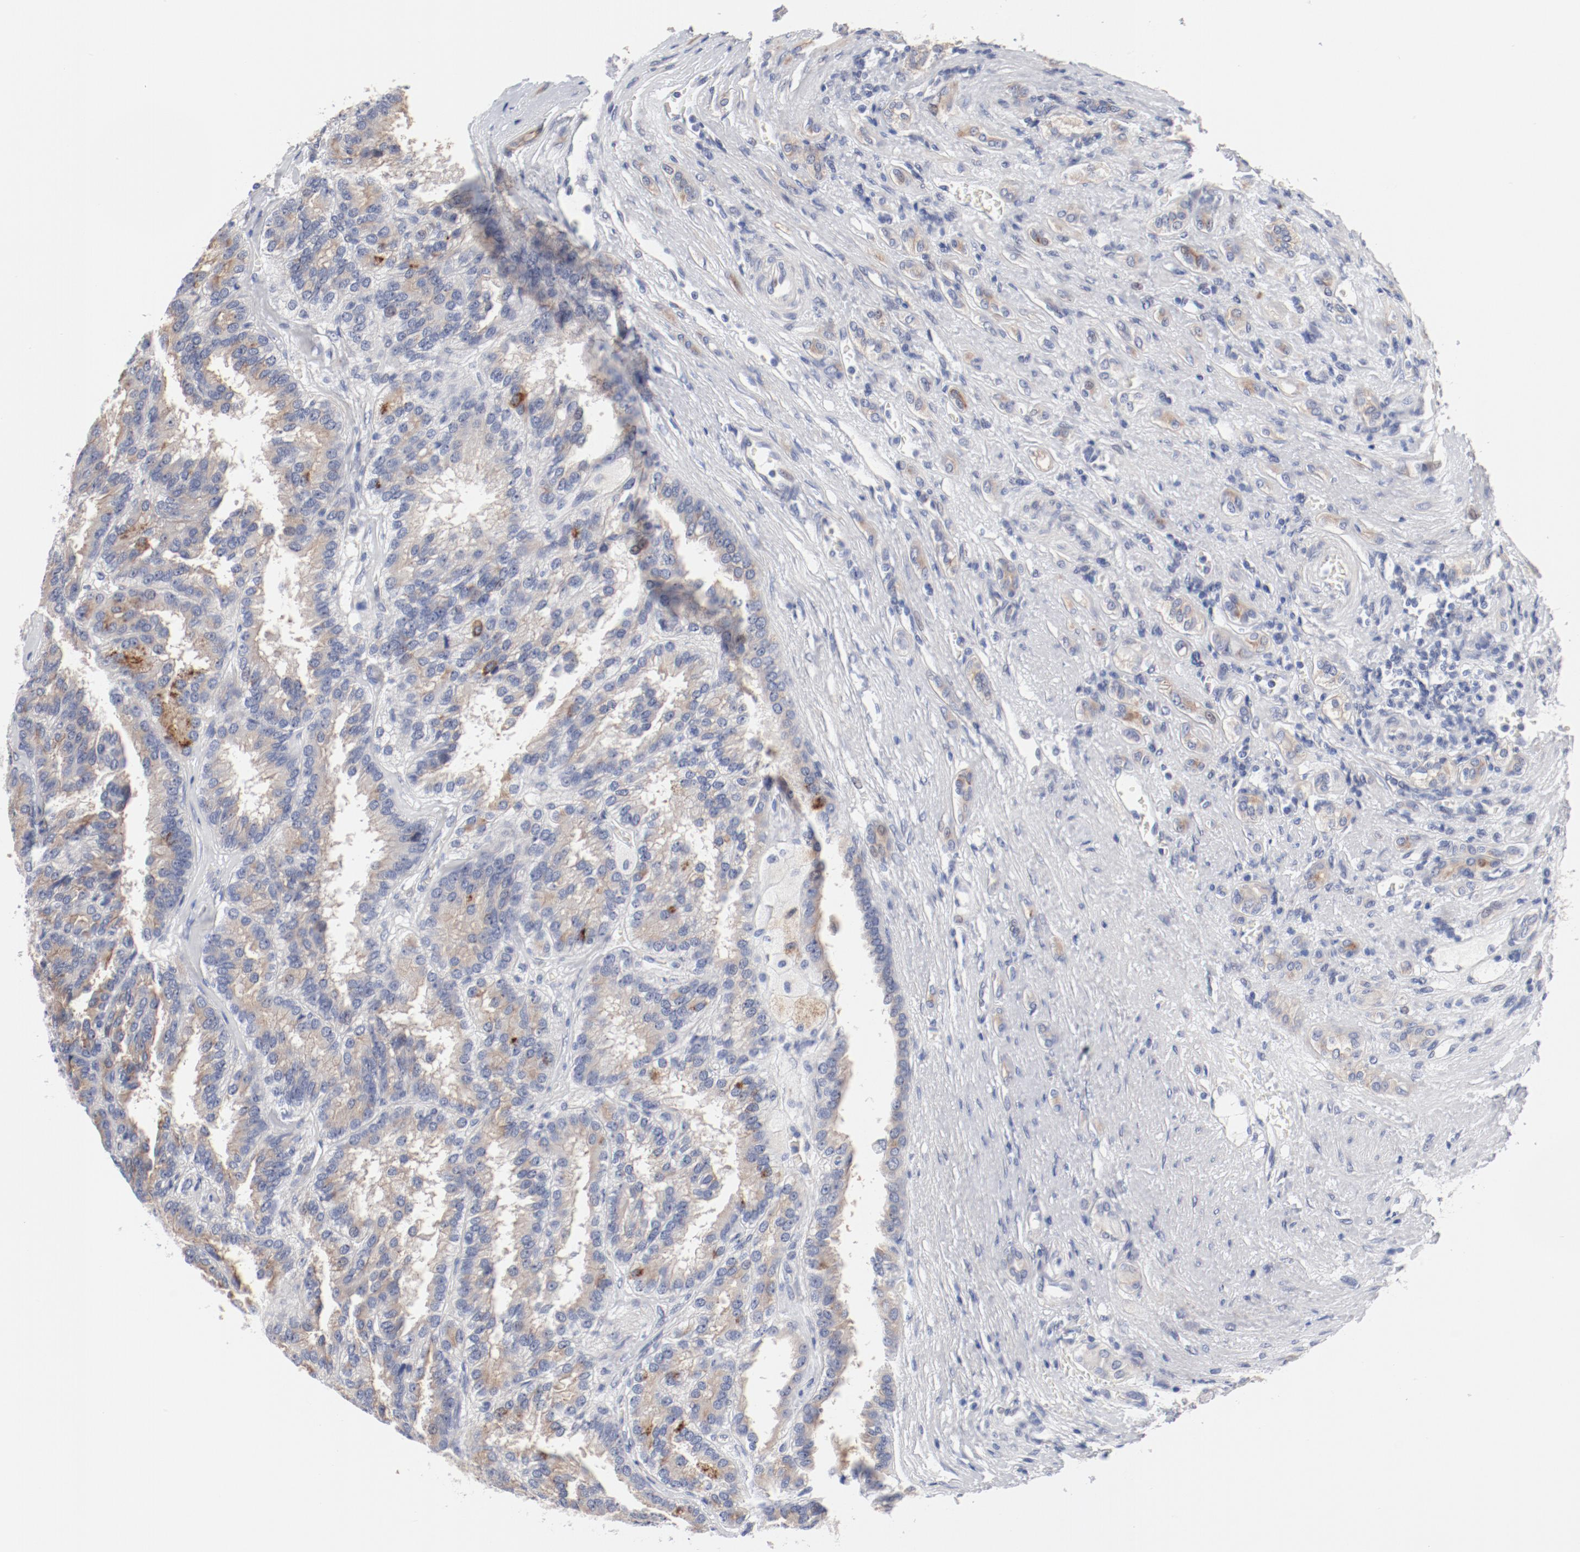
{"staining": {"intensity": "moderate", "quantity": ">75%", "location": "cytoplasmic/membranous"}, "tissue": "renal cancer", "cell_type": "Tumor cells", "image_type": "cancer", "snomed": [{"axis": "morphology", "description": "Adenocarcinoma, NOS"}, {"axis": "topography", "description": "Kidney"}], "caption": "Protein staining demonstrates moderate cytoplasmic/membranous expression in approximately >75% of tumor cells in renal adenocarcinoma. (DAB (3,3'-diaminobenzidine) IHC, brown staining for protein, blue staining for nuclei).", "gene": "GPR143", "patient": {"sex": "male", "age": 46}}